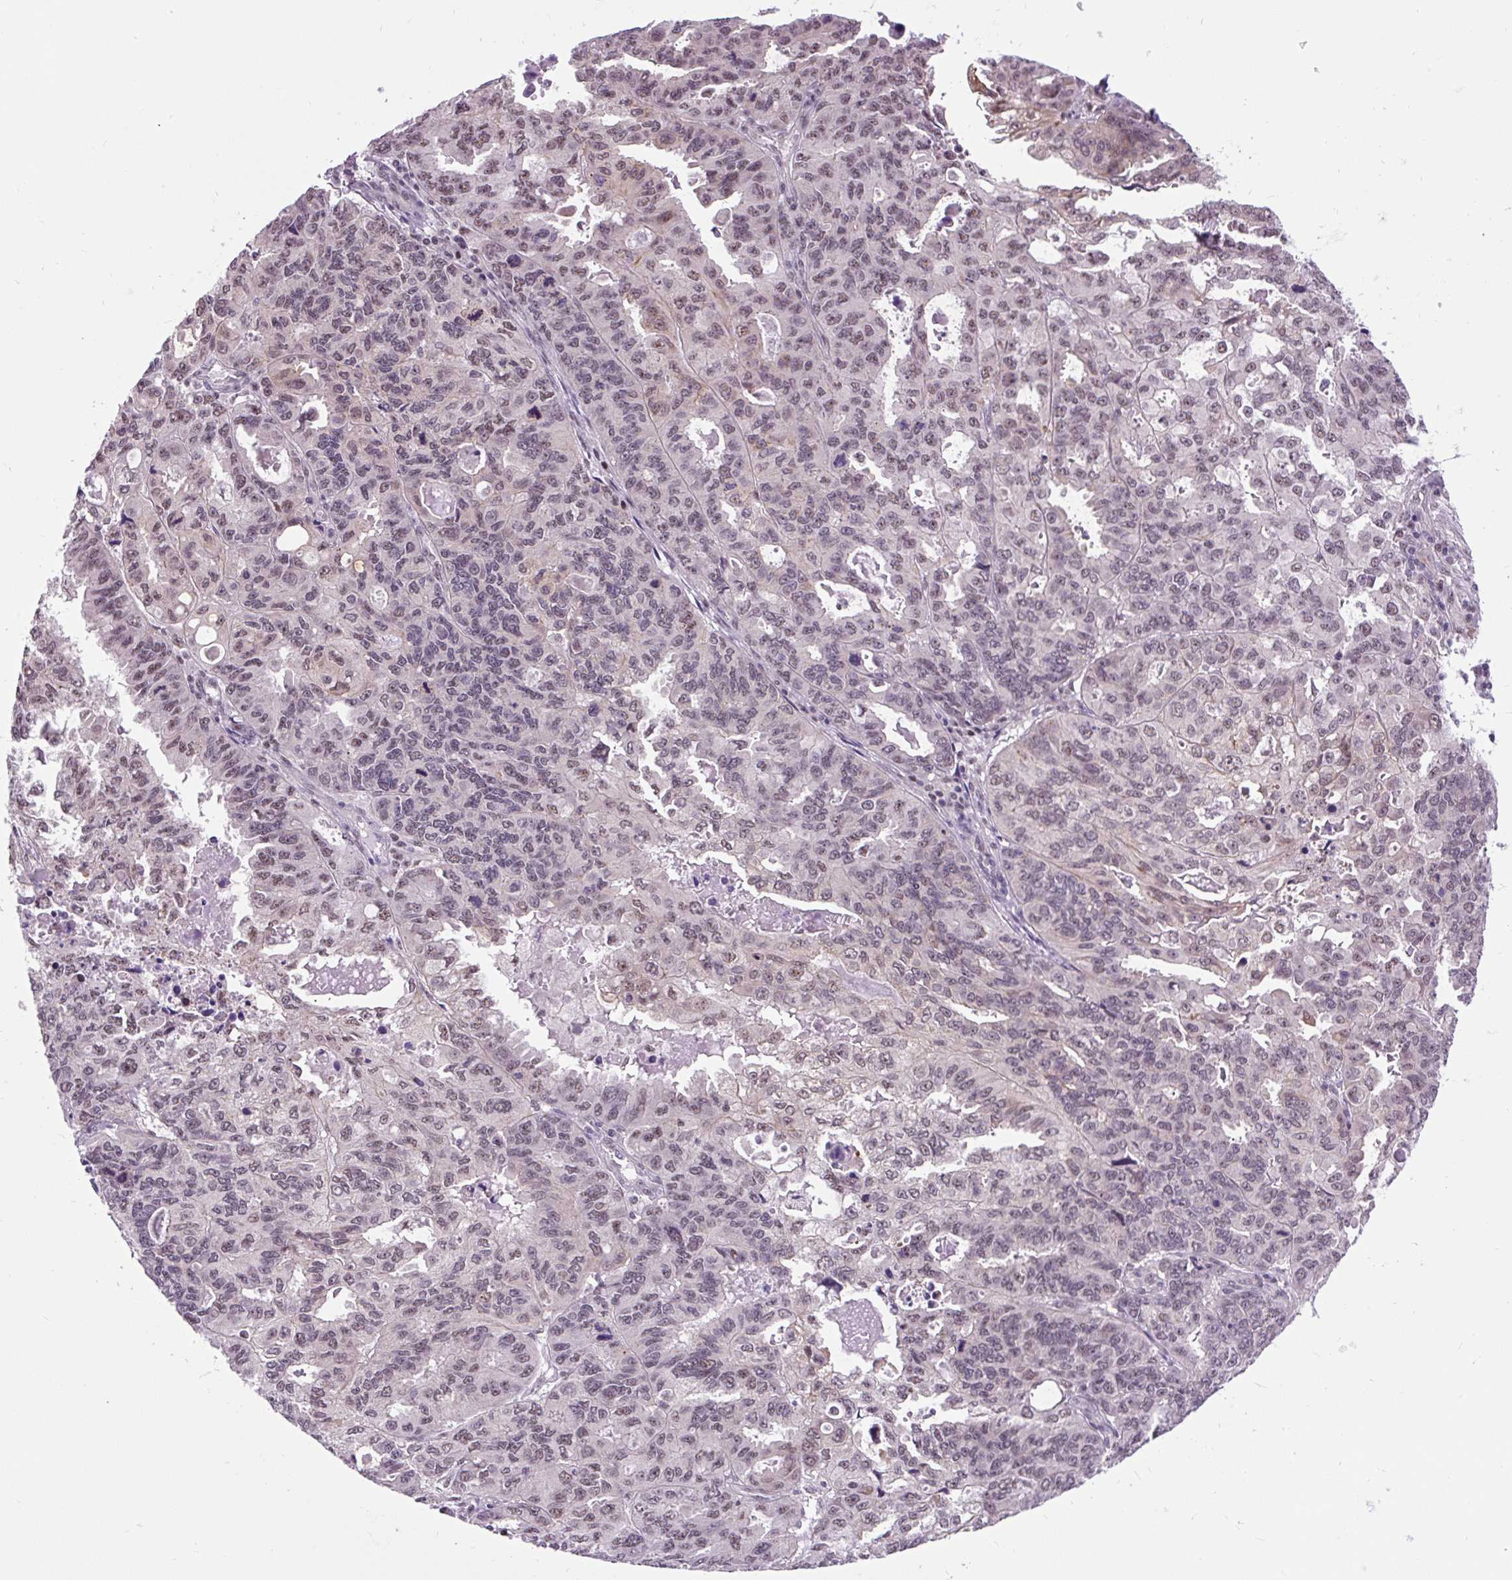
{"staining": {"intensity": "weak", "quantity": "<25%", "location": "nuclear"}, "tissue": "endometrial cancer", "cell_type": "Tumor cells", "image_type": "cancer", "snomed": [{"axis": "morphology", "description": "Adenocarcinoma, NOS"}, {"axis": "topography", "description": "Uterus"}], "caption": "DAB immunohistochemical staining of endometrial cancer exhibits no significant expression in tumor cells.", "gene": "SMC5", "patient": {"sex": "female", "age": 79}}